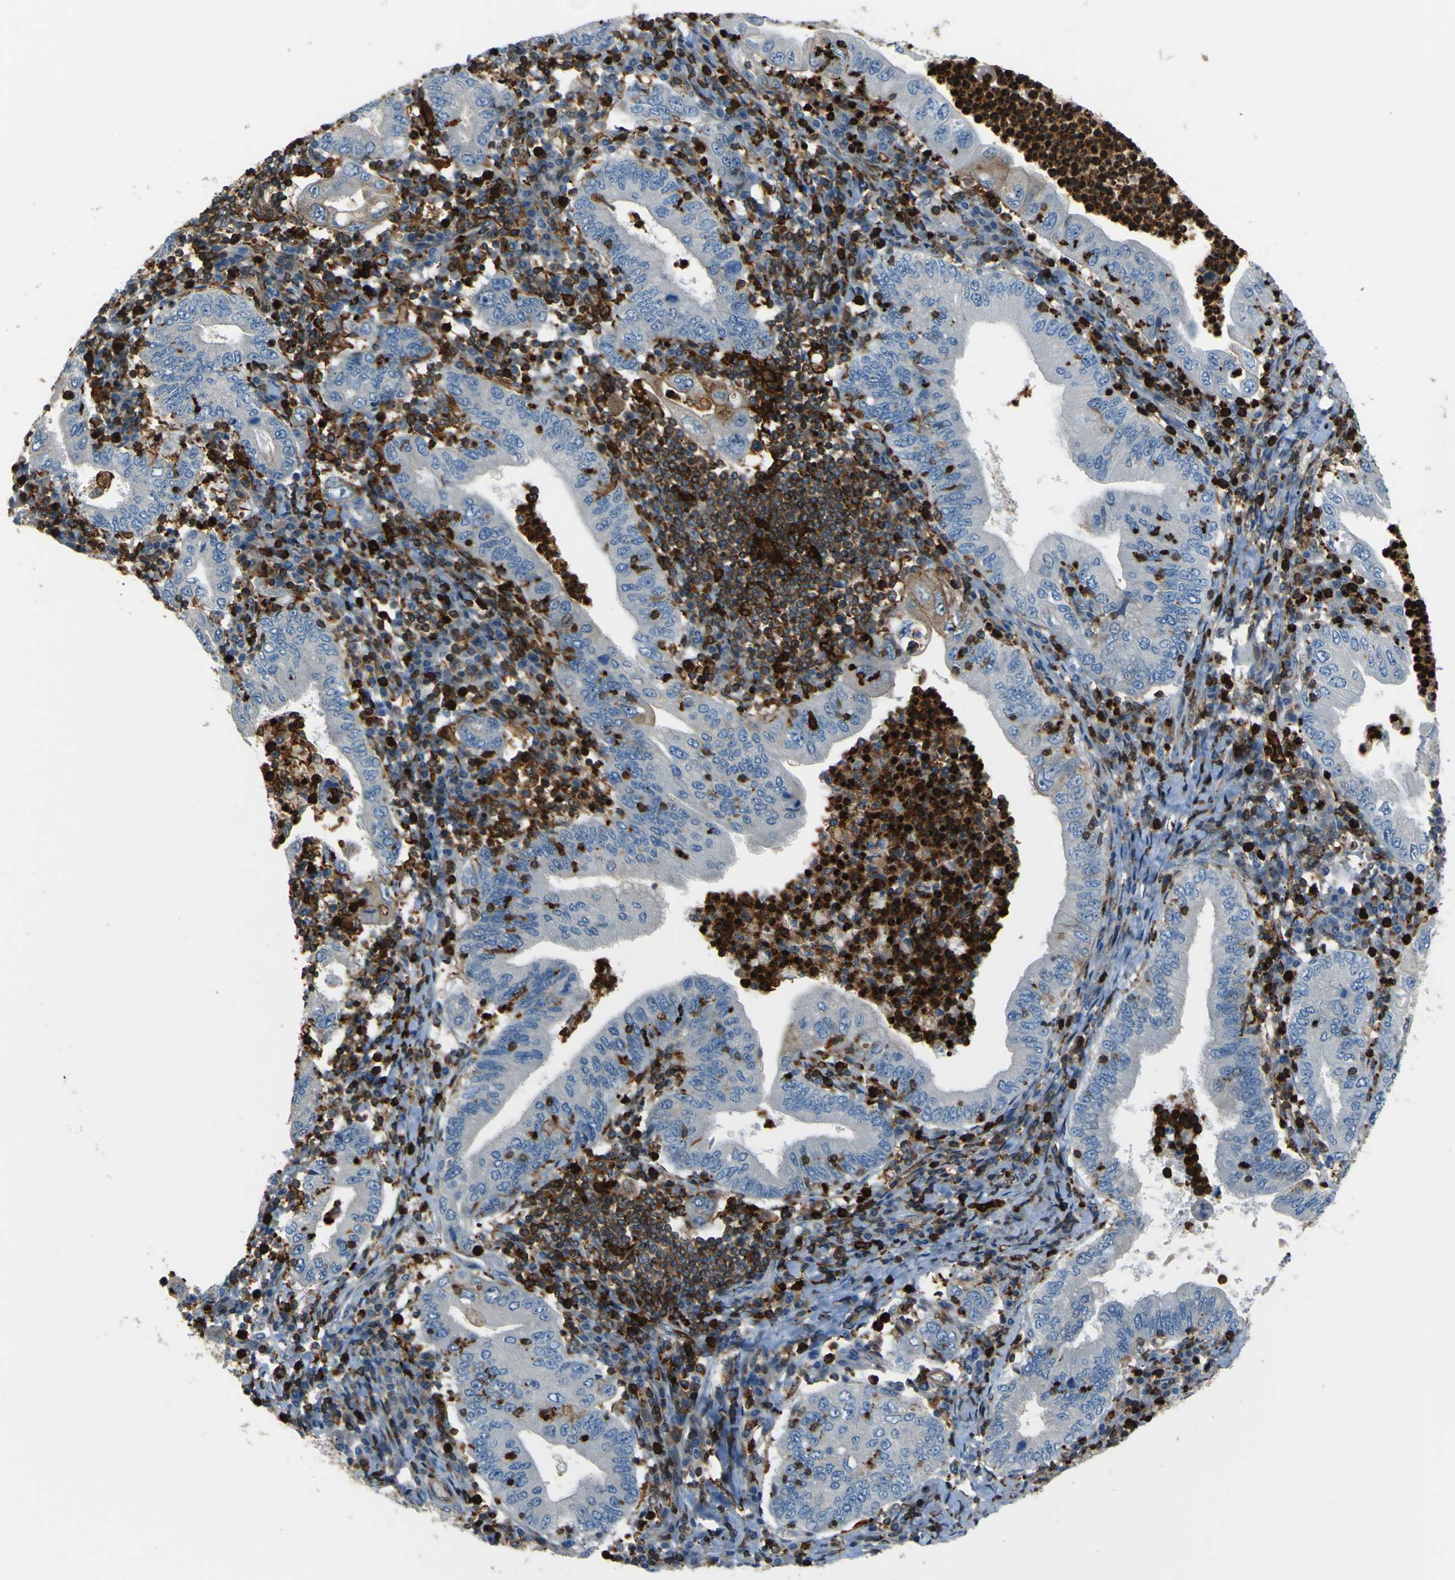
{"staining": {"intensity": "negative", "quantity": "none", "location": "none"}, "tissue": "stomach cancer", "cell_type": "Tumor cells", "image_type": "cancer", "snomed": [{"axis": "morphology", "description": "Normal tissue, NOS"}, {"axis": "morphology", "description": "Adenocarcinoma, NOS"}, {"axis": "topography", "description": "Esophagus"}, {"axis": "topography", "description": "Stomach, upper"}, {"axis": "topography", "description": "Peripheral nerve tissue"}], "caption": "Photomicrograph shows no protein expression in tumor cells of stomach adenocarcinoma tissue.", "gene": "PCDHB5", "patient": {"sex": "male", "age": 62}}